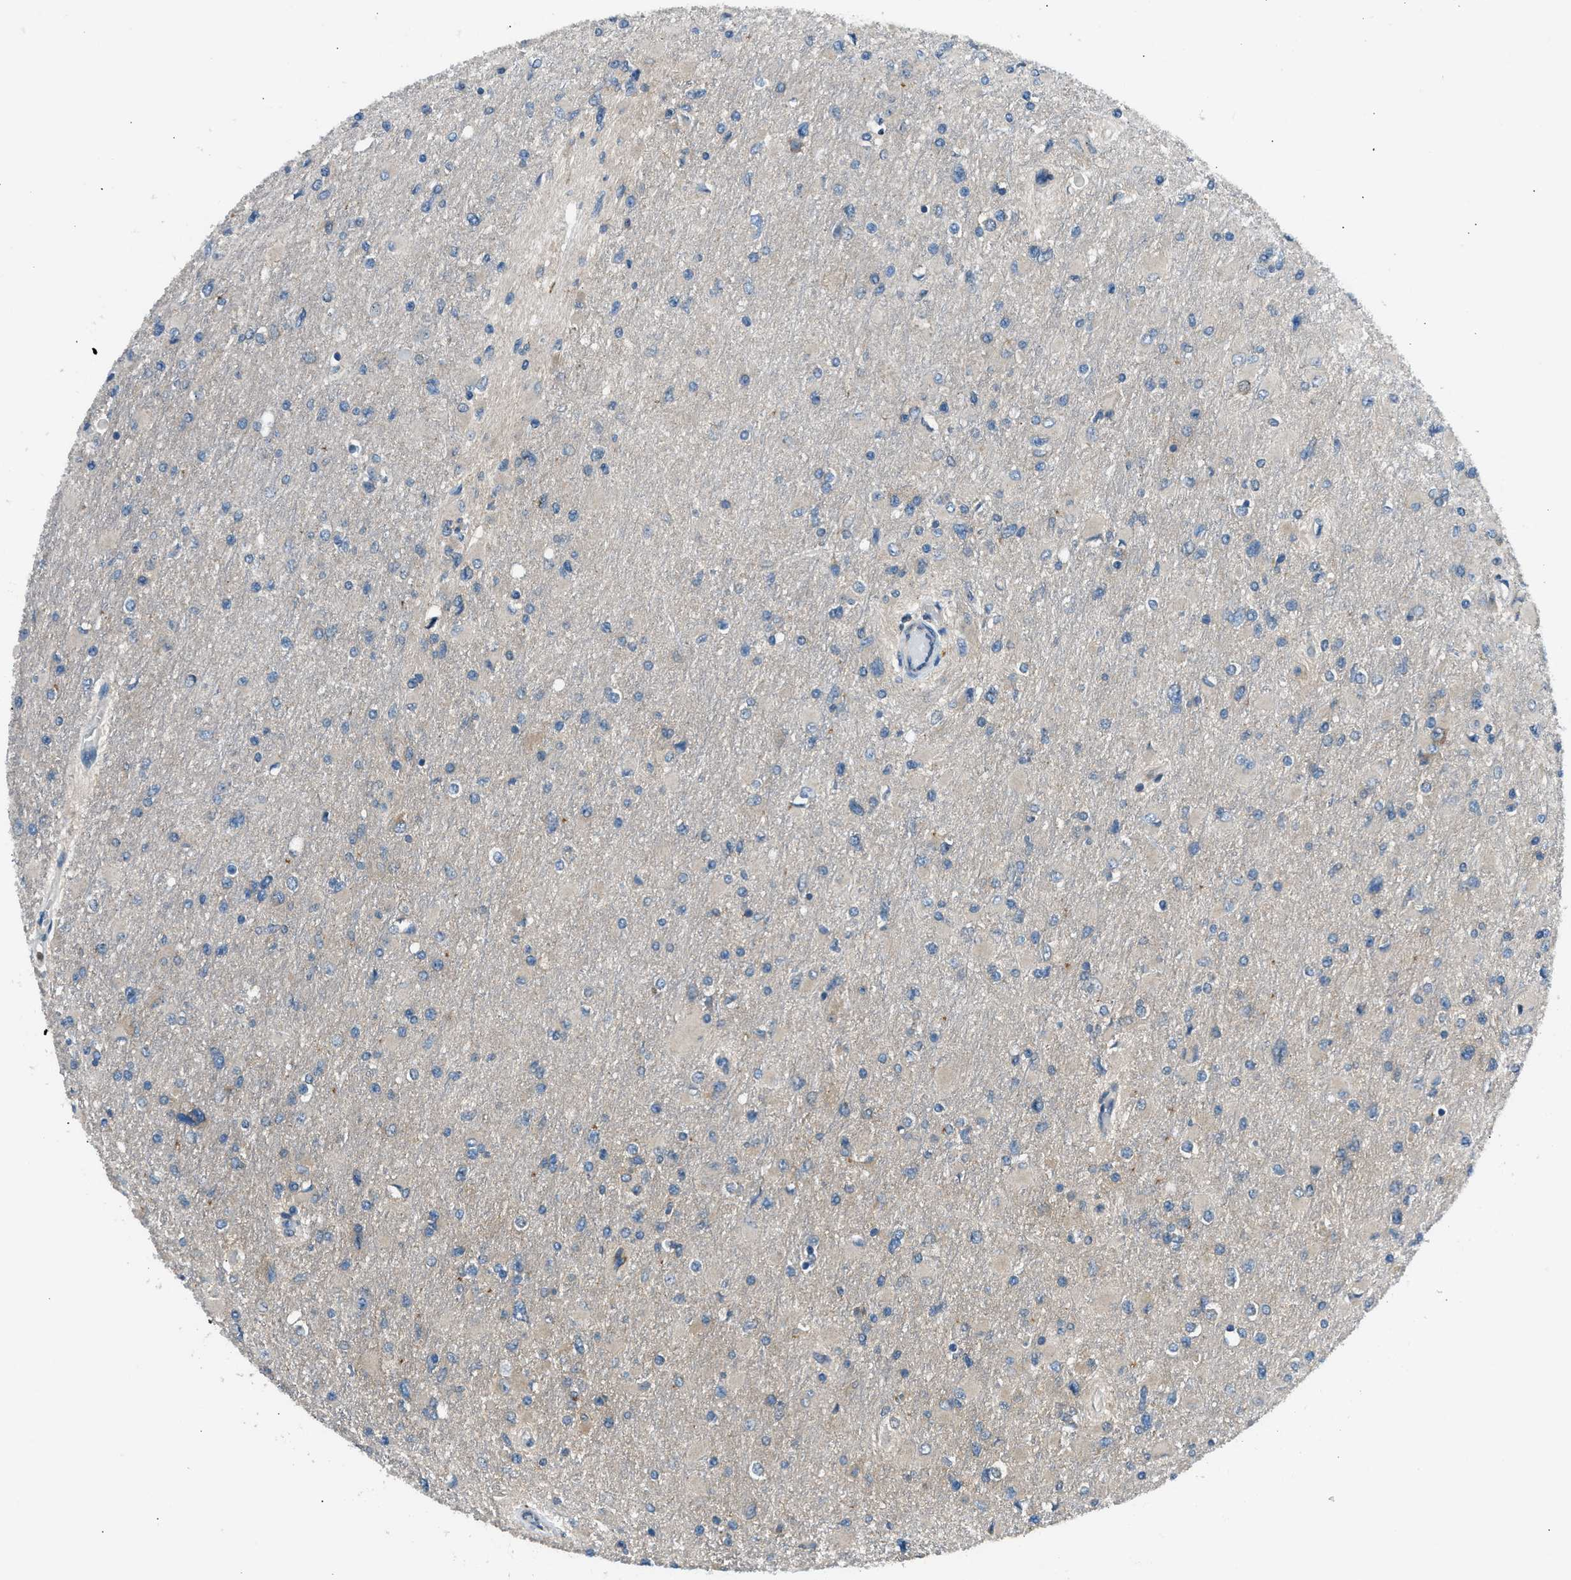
{"staining": {"intensity": "negative", "quantity": "none", "location": "none"}, "tissue": "glioma", "cell_type": "Tumor cells", "image_type": "cancer", "snomed": [{"axis": "morphology", "description": "Glioma, malignant, High grade"}, {"axis": "topography", "description": "Cerebral cortex"}], "caption": "Micrograph shows no protein staining in tumor cells of glioma tissue.", "gene": "EDARADD", "patient": {"sex": "female", "age": 36}}